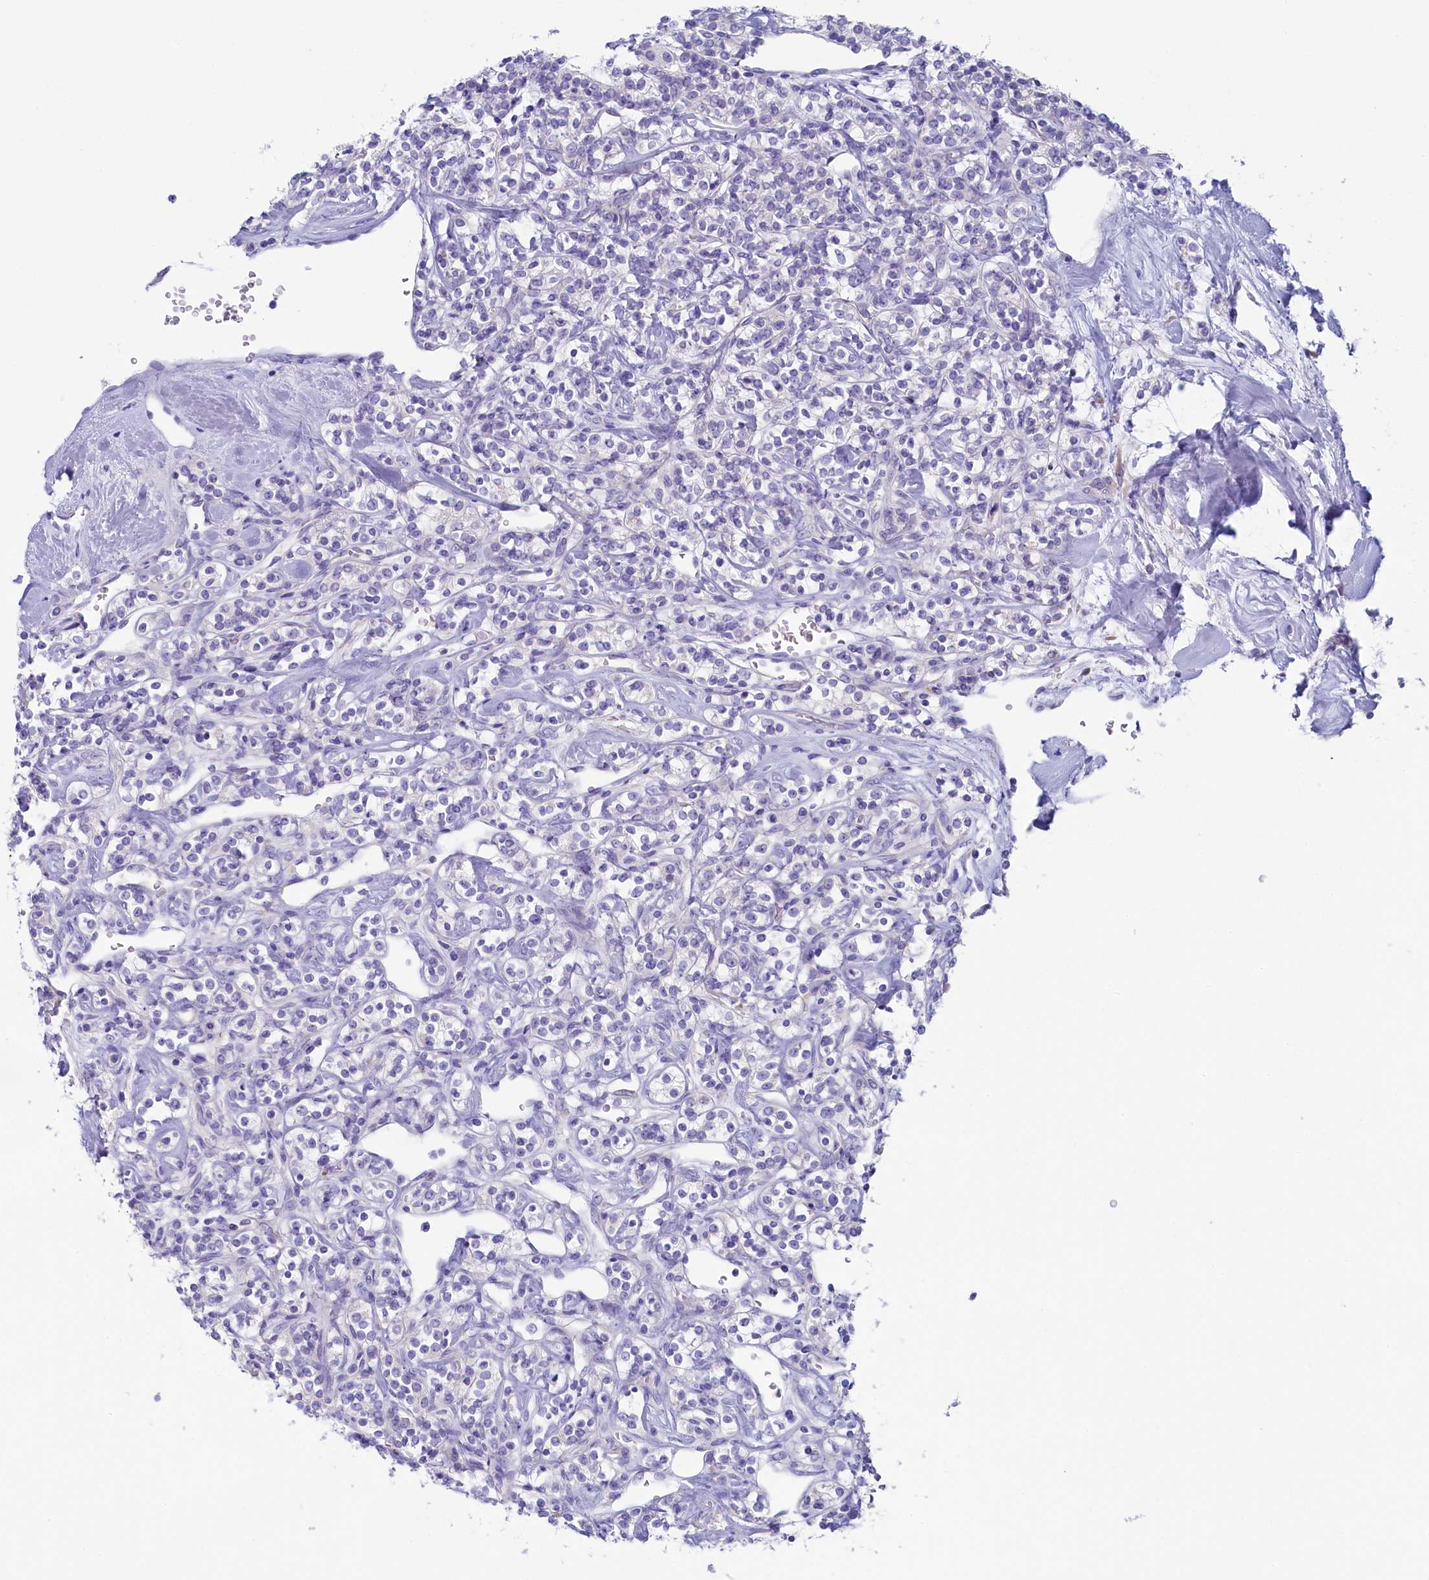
{"staining": {"intensity": "negative", "quantity": "none", "location": "none"}, "tissue": "renal cancer", "cell_type": "Tumor cells", "image_type": "cancer", "snomed": [{"axis": "morphology", "description": "Adenocarcinoma, NOS"}, {"axis": "topography", "description": "Kidney"}], "caption": "Adenocarcinoma (renal) was stained to show a protein in brown. There is no significant staining in tumor cells. (Stains: DAB immunohistochemistry with hematoxylin counter stain, Microscopy: brightfield microscopy at high magnification).", "gene": "SKA3", "patient": {"sex": "male", "age": 77}}